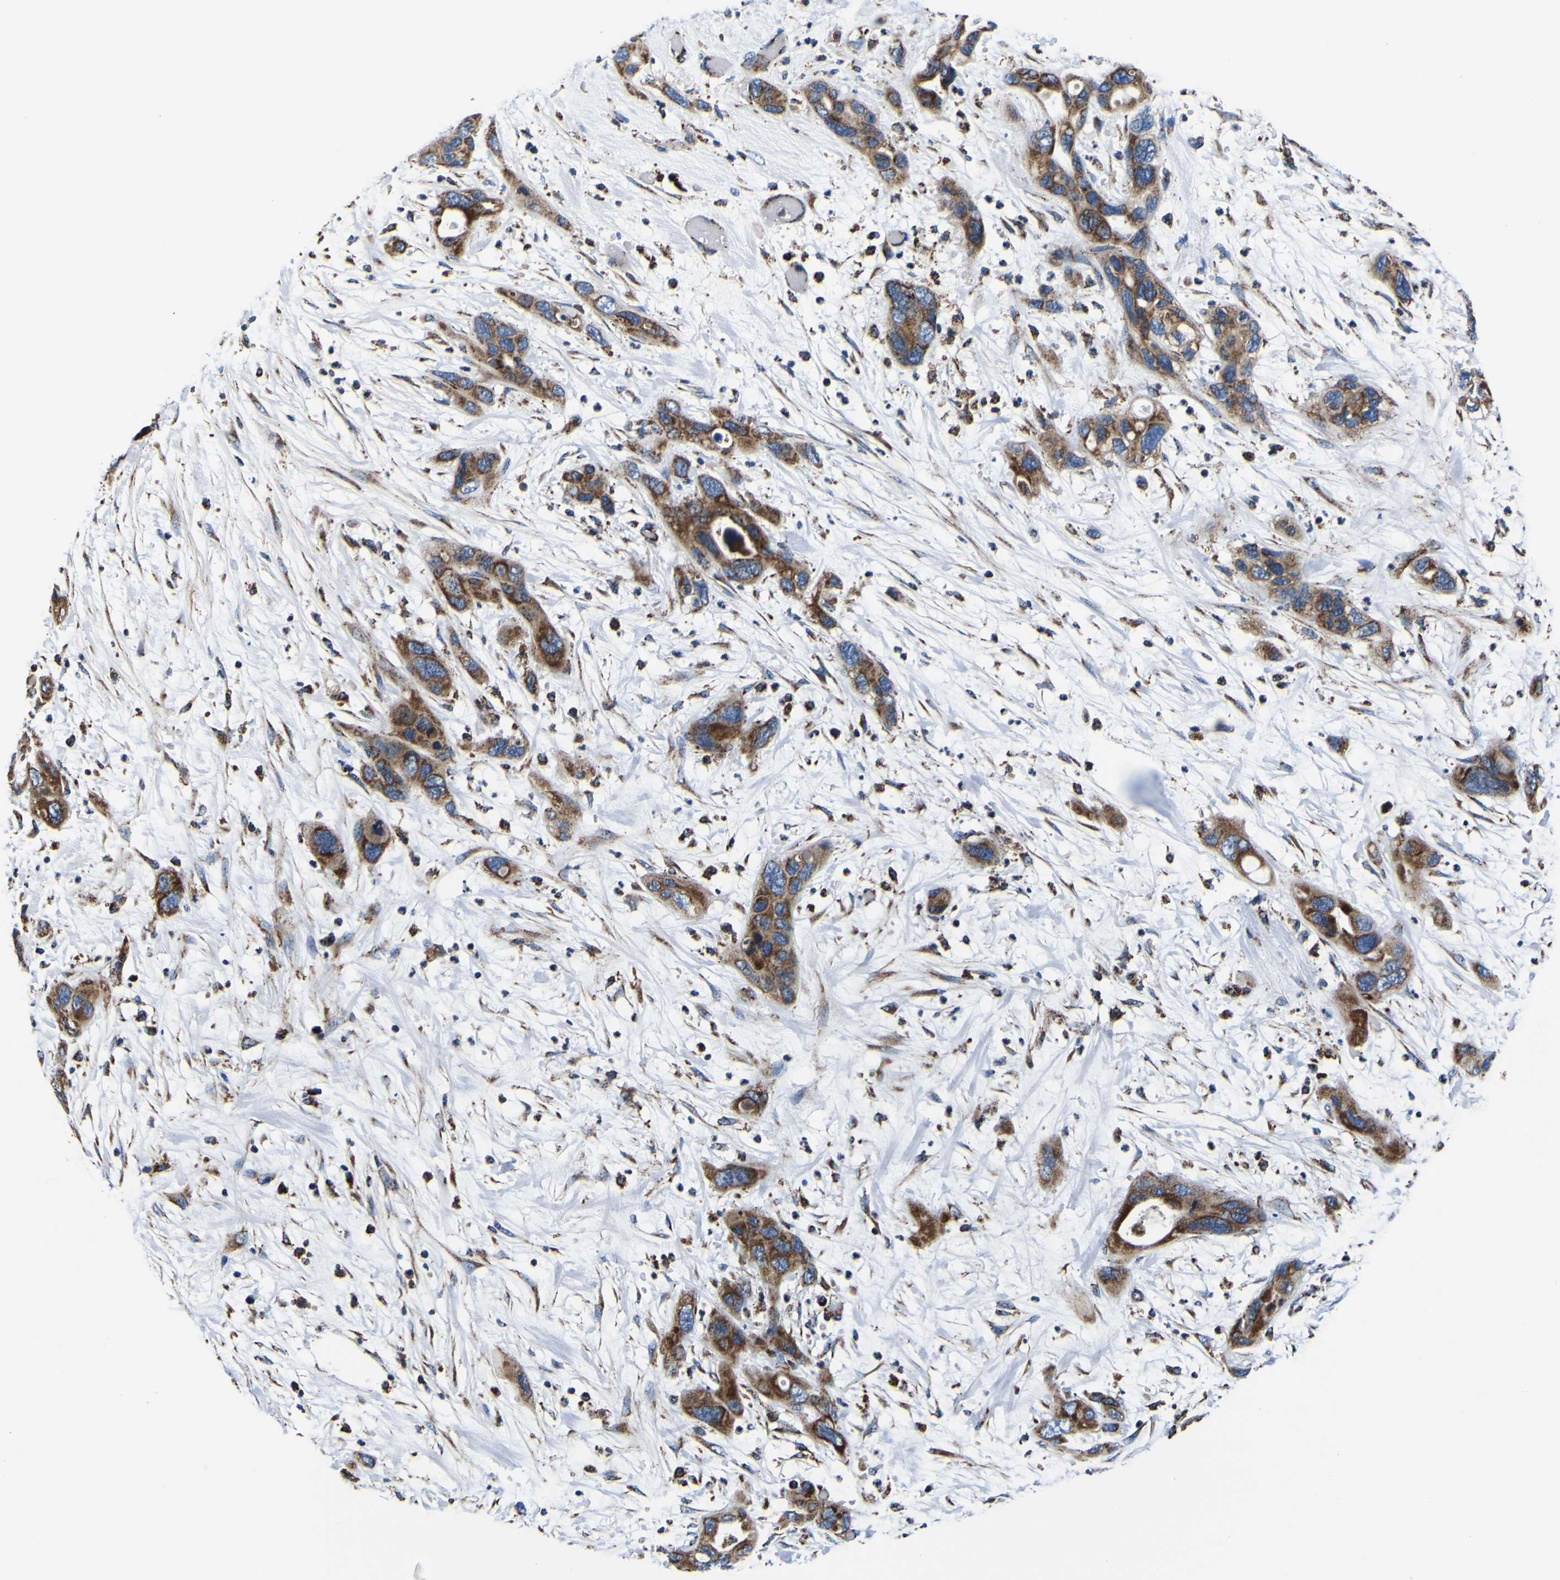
{"staining": {"intensity": "strong", "quantity": ">75%", "location": "cytoplasmic/membranous"}, "tissue": "pancreatic cancer", "cell_type": "Tumor cells", "image_type": "cancer", "snomed": [{"axis": "morphology", "description": "Adenocarcinoma, NOS"}, {"axis": "topography", "description": "Pancreas"}], "caption": "IHC staining of pancreatic cancer, which reveals high levels of strong cytoplasmic/membranous expression in about >75% of tumor cells indicating strong cytoplasmic/membranous protein staining. The staining was performed using DAB (3,3'-diaminobenzidine) (brown) for protein detection and nuclei were counterstained in hematoxylin (blue).", "gene": "PTRH2", "patient": {"sex": "female", "age": 71}}